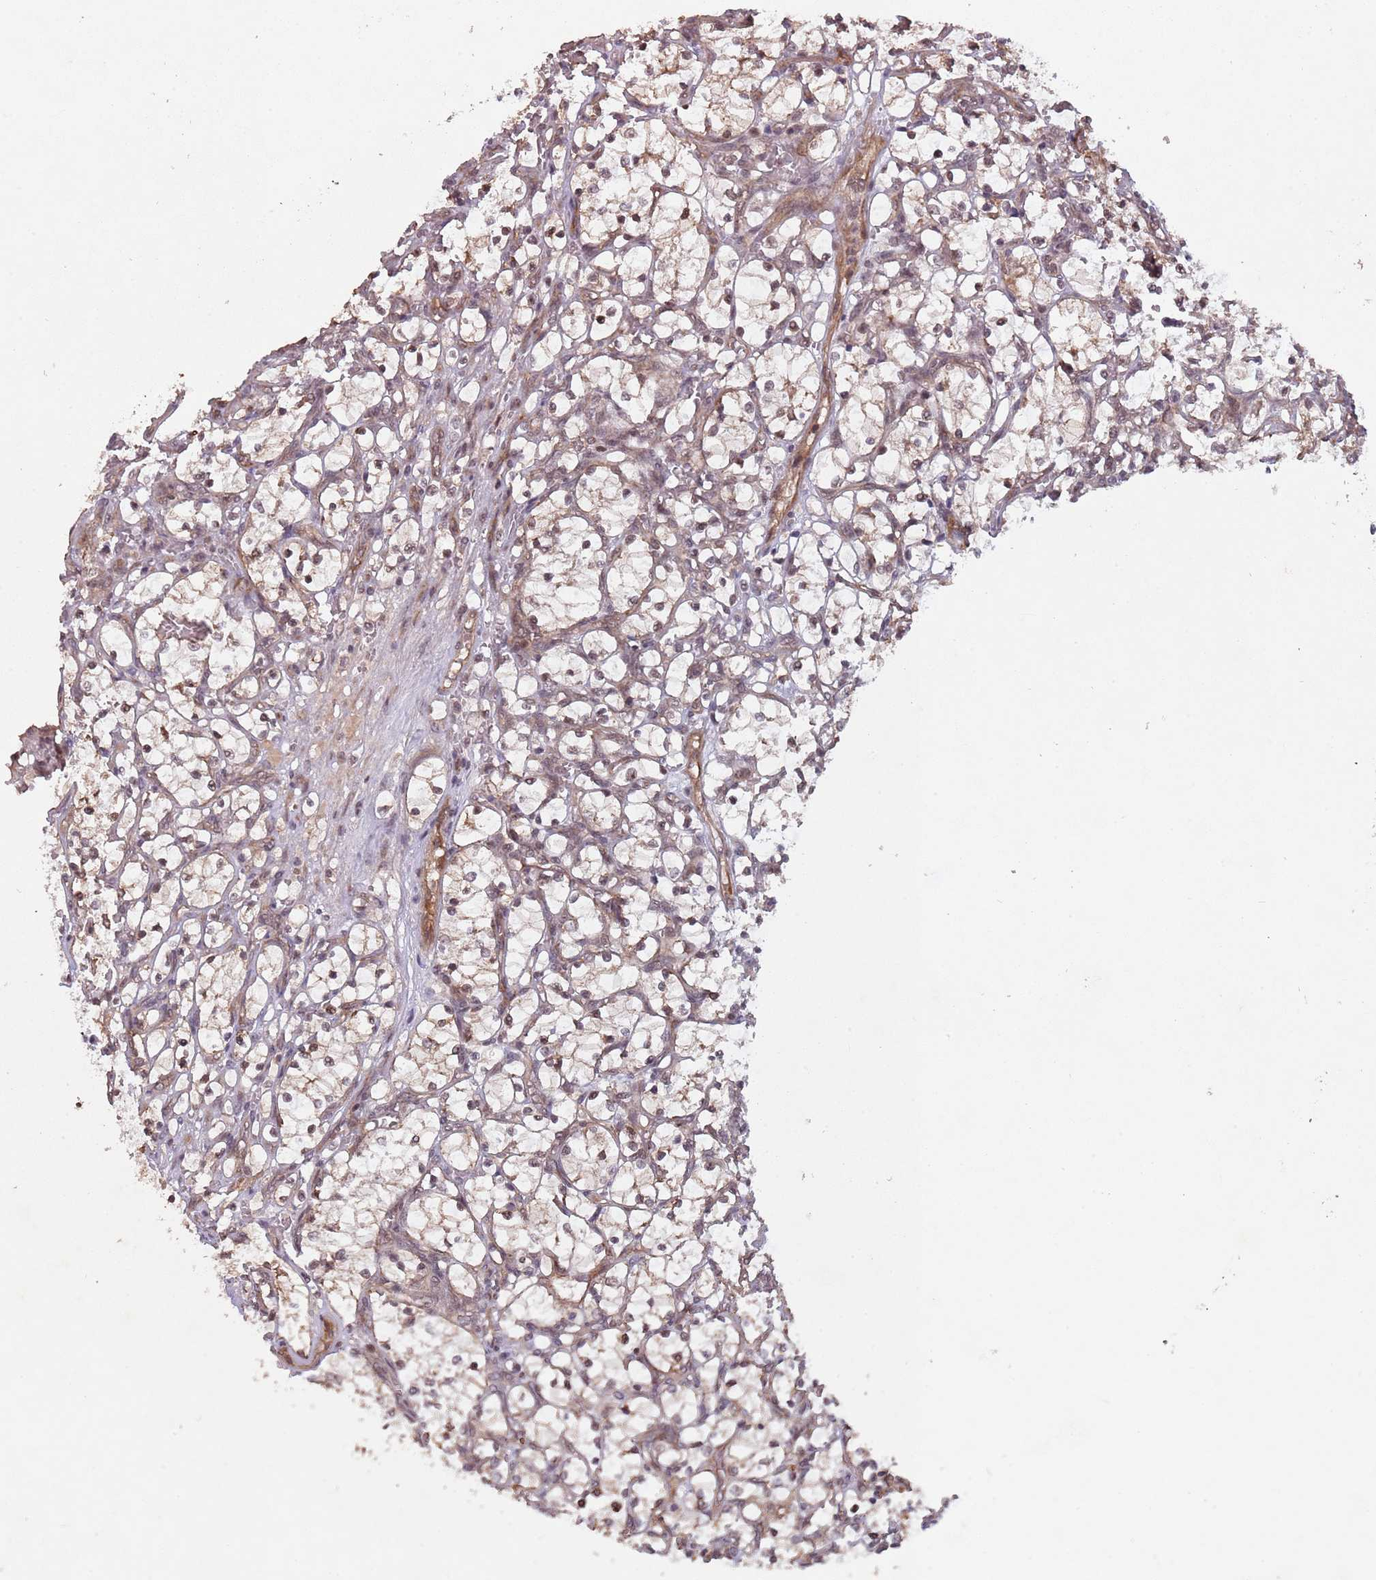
{"staining": {"intensity": "moderate", "quantity": ">75%", "location": "cytoplasmic/membranous,nuclear"}, "tissue": "renal cancer", "cell_type": "Tumor cells", "image_type": "cancer", "snomed": [{"axis": "morphology", "description": "Adenocarcinoma, NOS"}, {"axis": "topography", "description": "Kidney"}], "caption": "Immunohistochemistry staining of renal cancer, which demonstrates medium levels of moderate cytoplasmic/membranous and nuclear expression in about >75% of tumor cells indicating moderate cytoplasmic/membranous and nuclear protein expression. The staining was performed using DAB (3,3'-diaminobenzidine) (brown) for protein detection and nuclei were counterstained in hematoxylin (blue).", "gene": "SUDS3", "patient": {"sex": "female", "age": 69}}